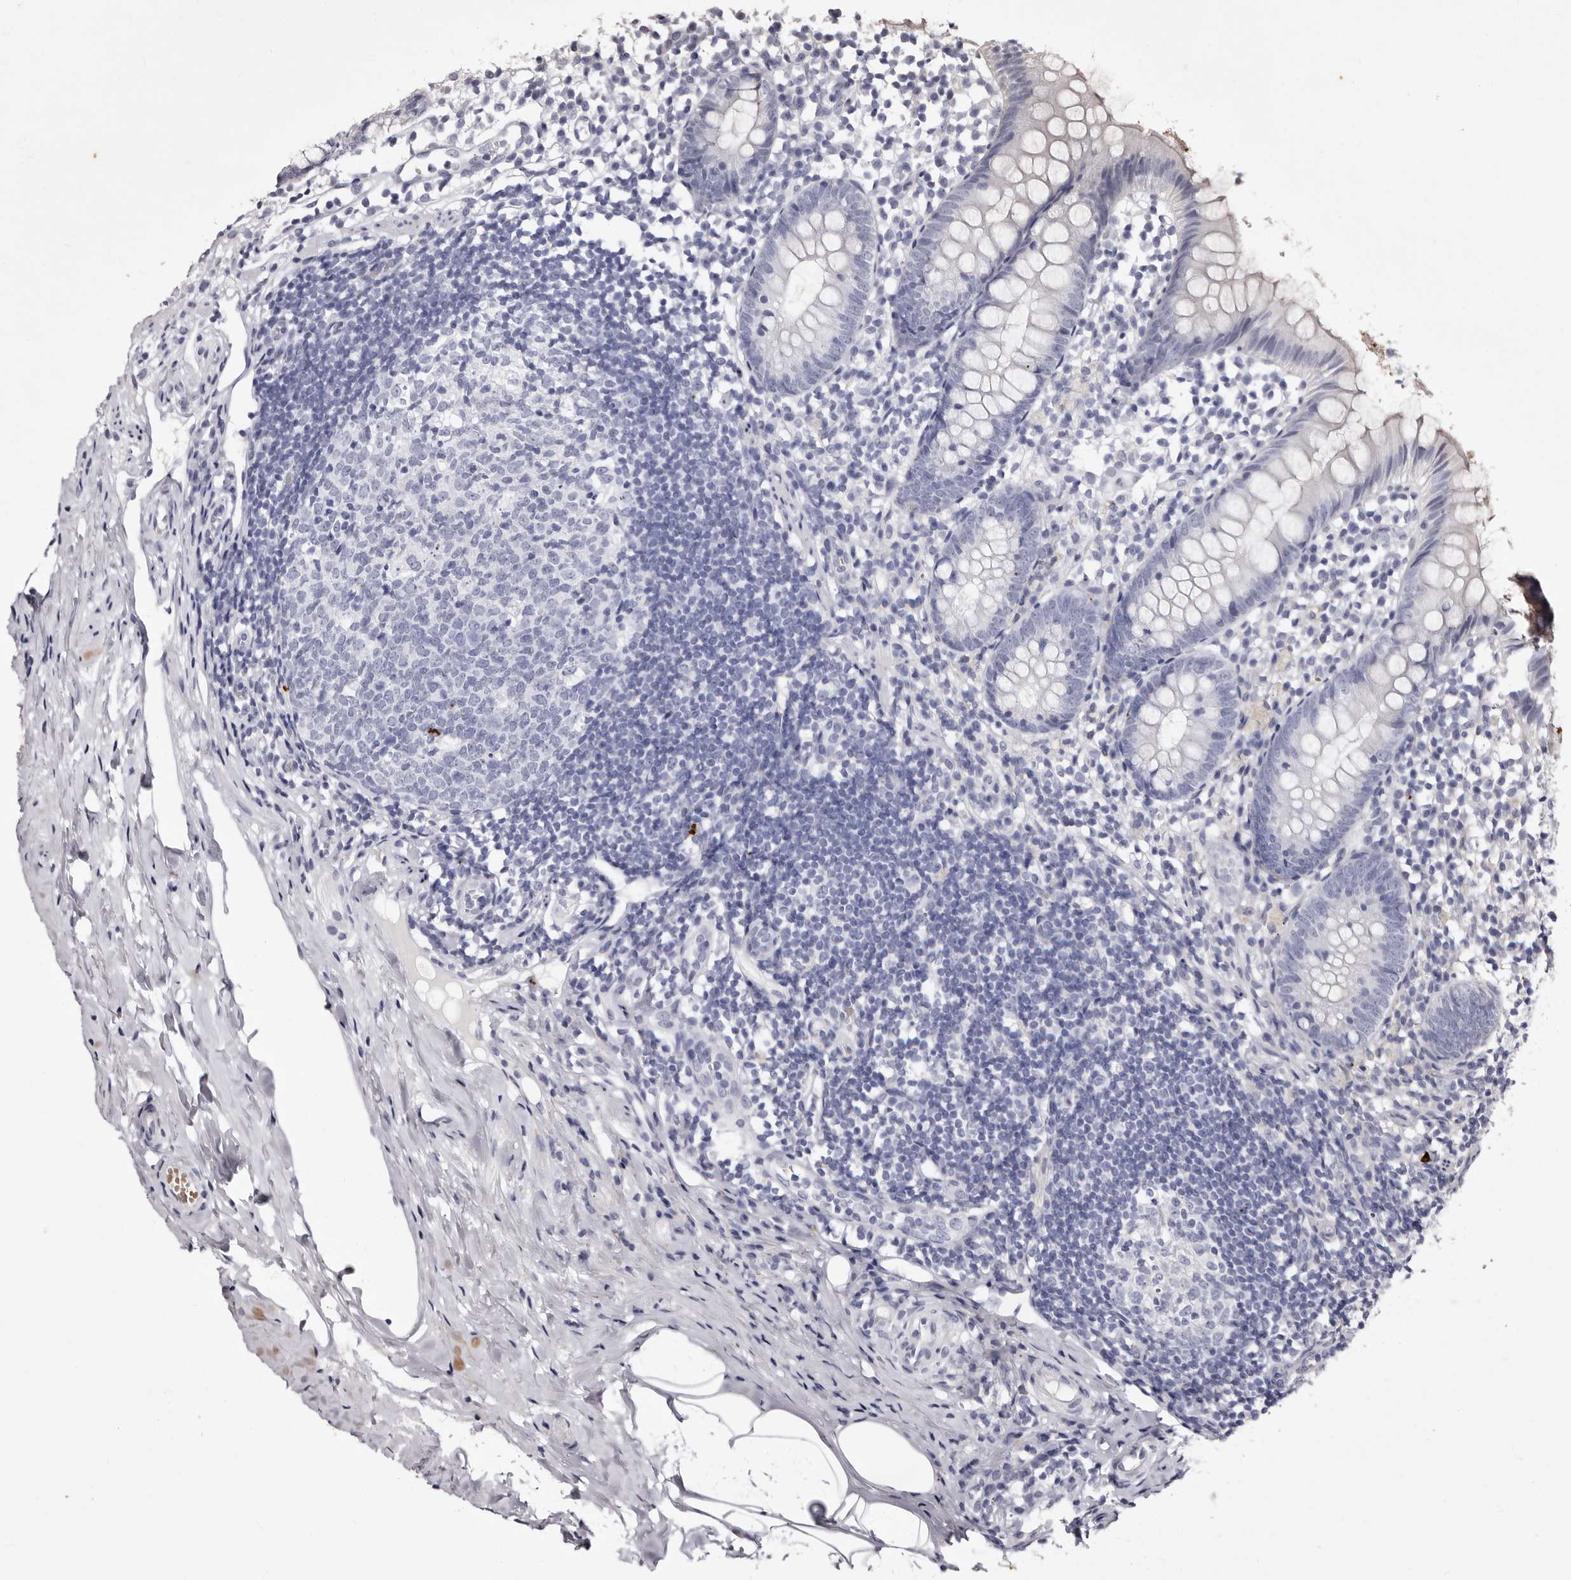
{"staining": {"intensity": "negative", "quantity": "none", "location": "none"}, "tissue": "appendix", "cell_type": "Glandular cells", "image_type": "normal", "snomed": [{"axis": "morphology", "description": "Normal tissue, NOS"}, {"axis": "topography", "description": "Appendix"}], "caption": "Immunohistochemical staining of benign appendix demonstrates no significant positivity in glandular cells. (DAB (3,3'-diaminobenzidine) immunohistochemistry, high magnification).", "gene": "BPGM", "patient": {"sex": "female", "age": 20}}